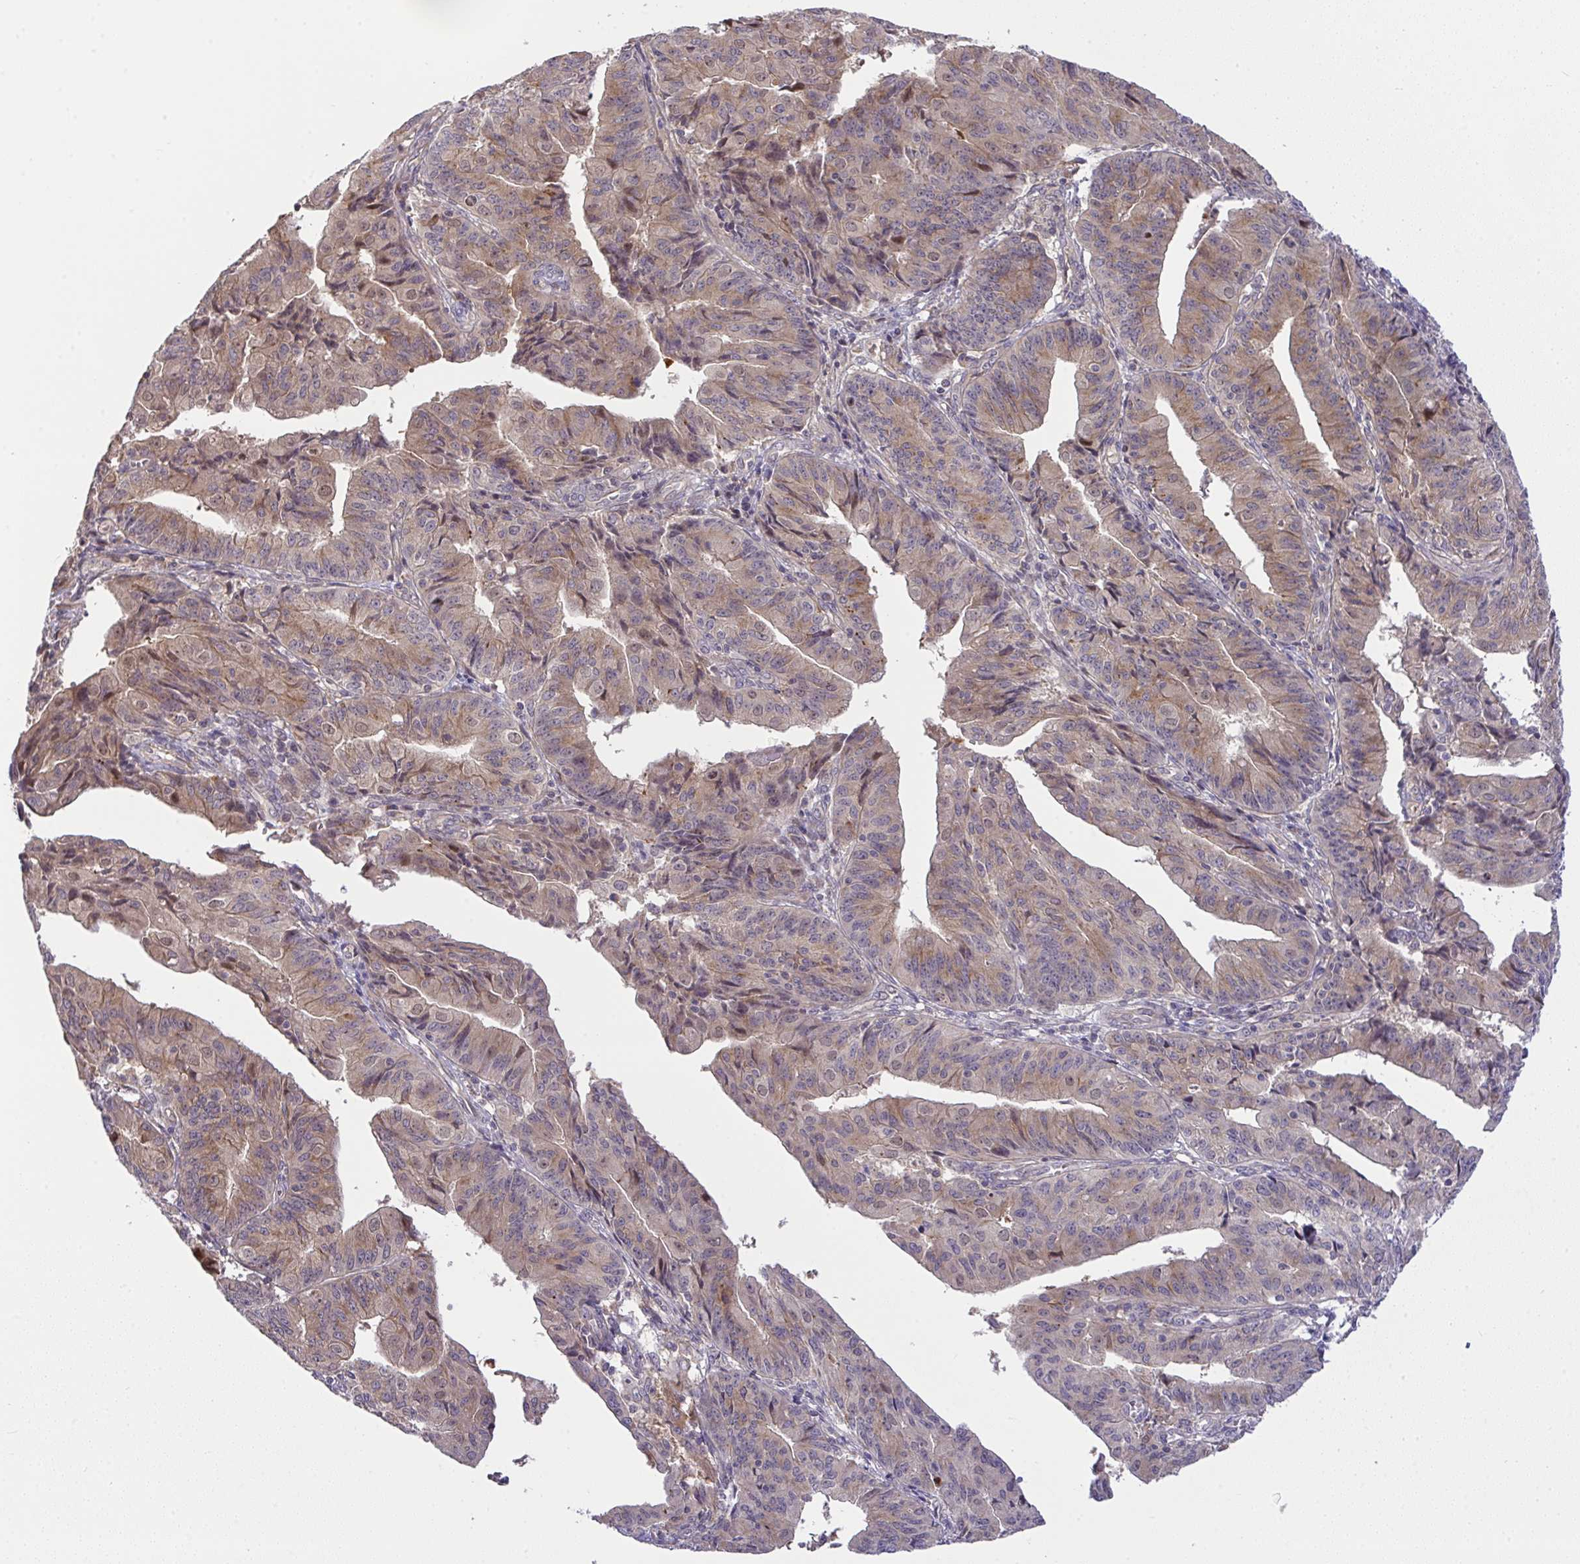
{"staining": {"intensity": "weak", "quantity": "25%-75%", "location": "cytoplasmic/membranous"}, "tissue": "endometrial cancer", "cell_type": "Tumor cells", "image_type": "cancer", "snomed": [{"axis": "morphology", "description": "Adenocarcinoma, NOS"}, {"axis": "topography", "description": "Endometrium"}], "caption": "Protein positivity by IHC exhibits weak cytoplasmic/membranous positivity in approximately 25%-75% of tumor cells in endometrial cancer (adenocarcinoma). The protein of interest is shown in brown color, while the nuclei are stained blue.", "gene": "SLC9A6", "patient": {"sex": "female", "age": 56}}